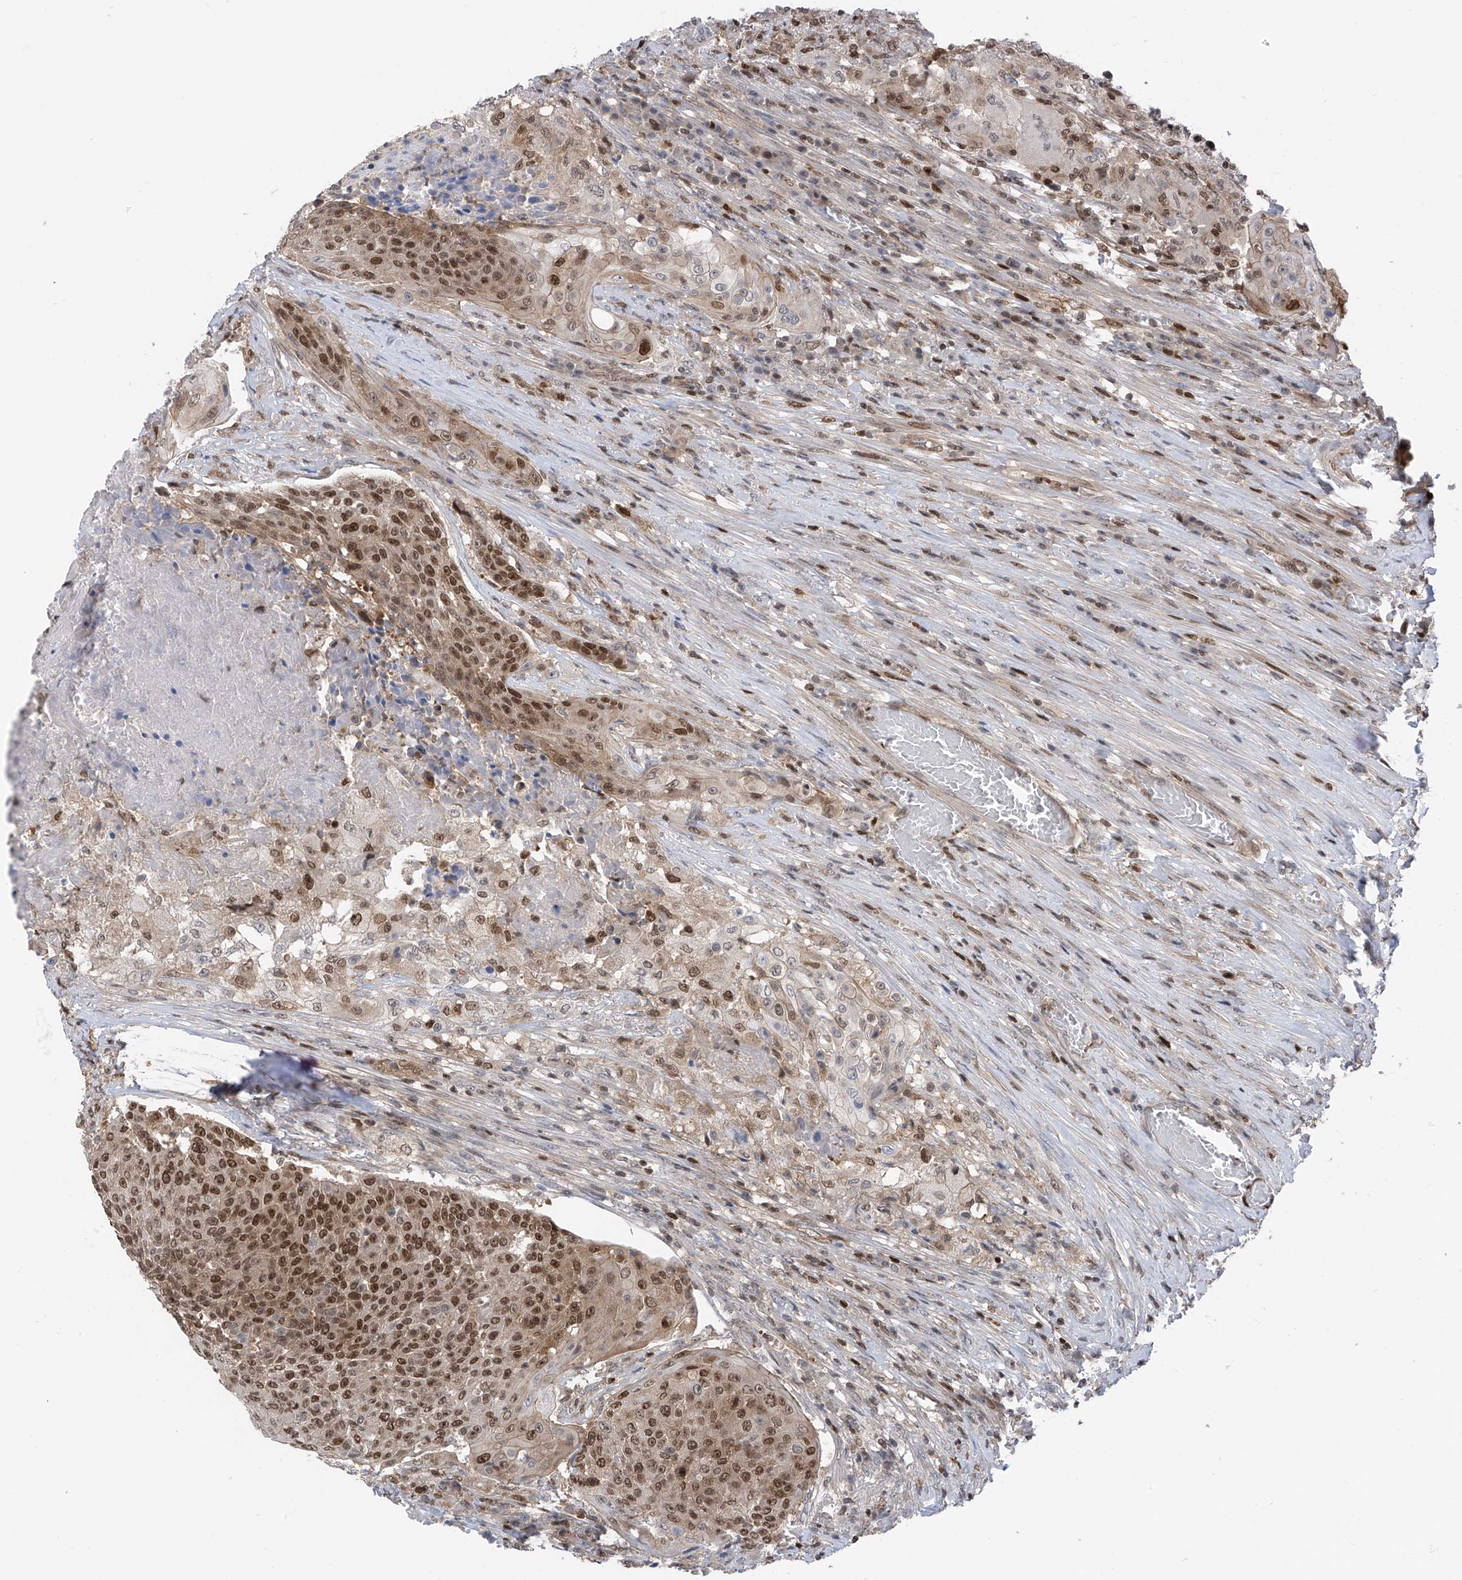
{"staining": {"intensity": "moderate", "quantity": "25%-75%", "location": "cytoplasmic/membranous,nuclear"}, "tissue": "urothelial cancer", "cell_type": "Tumor cells", "image_type": "cancer", "snomed": [{"axis": "morphology", "description": "Urothelial carcinoma, High grade"}, {"axis": "topography", "description": "Urinary bladder"}], "caption": "A photomicrograph showing moderate cytoplasmic/membranous and nuclear positivity in about 25%-75% of tumor cells in high-grade urothelial carcinoma, as visualized by brown immunohistochemical staining.", "gene": "DNAJC9", "patient": {"sex": "female", "age": 63}}